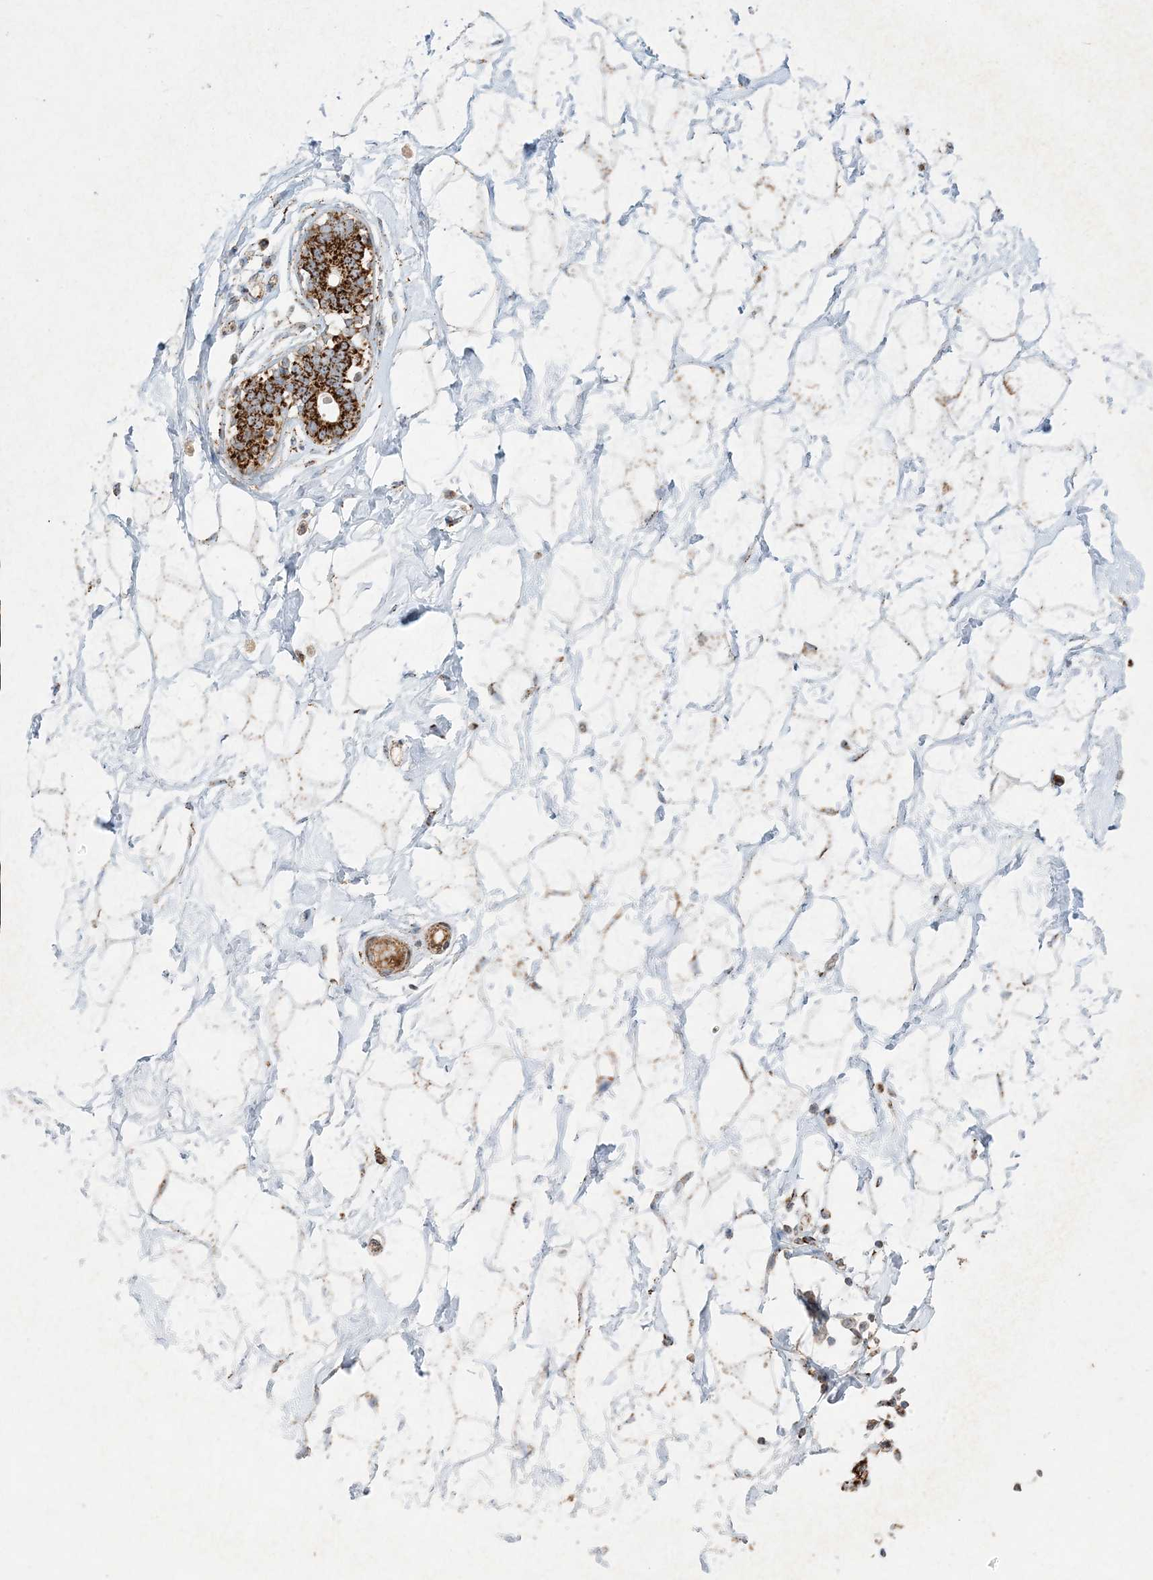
{"staining": {"intensity": "moderate", "quantity": "25%-75%", "location": "cytoplasmic/membranous"}, "tissue": "breast", "cell_type": "Adipocytes", "image_type": "normal", "snomed": [{"axis": "morphology", "description": "Normal tissue, NOS"}, {"axis": "morphology", "description": "Adenoma, NOS"}, {"axis": "topography", "description": "Breast"}], "caption": "Normal breast shows moderate cytoplasmic/membranous staining in about 25%-75% of adipocytes (brown staining indicates protein expression, while blue staining denotes nuclei)..", "gene": "NDUFAF3", "patient": {"sex": "female", "age": 23}}